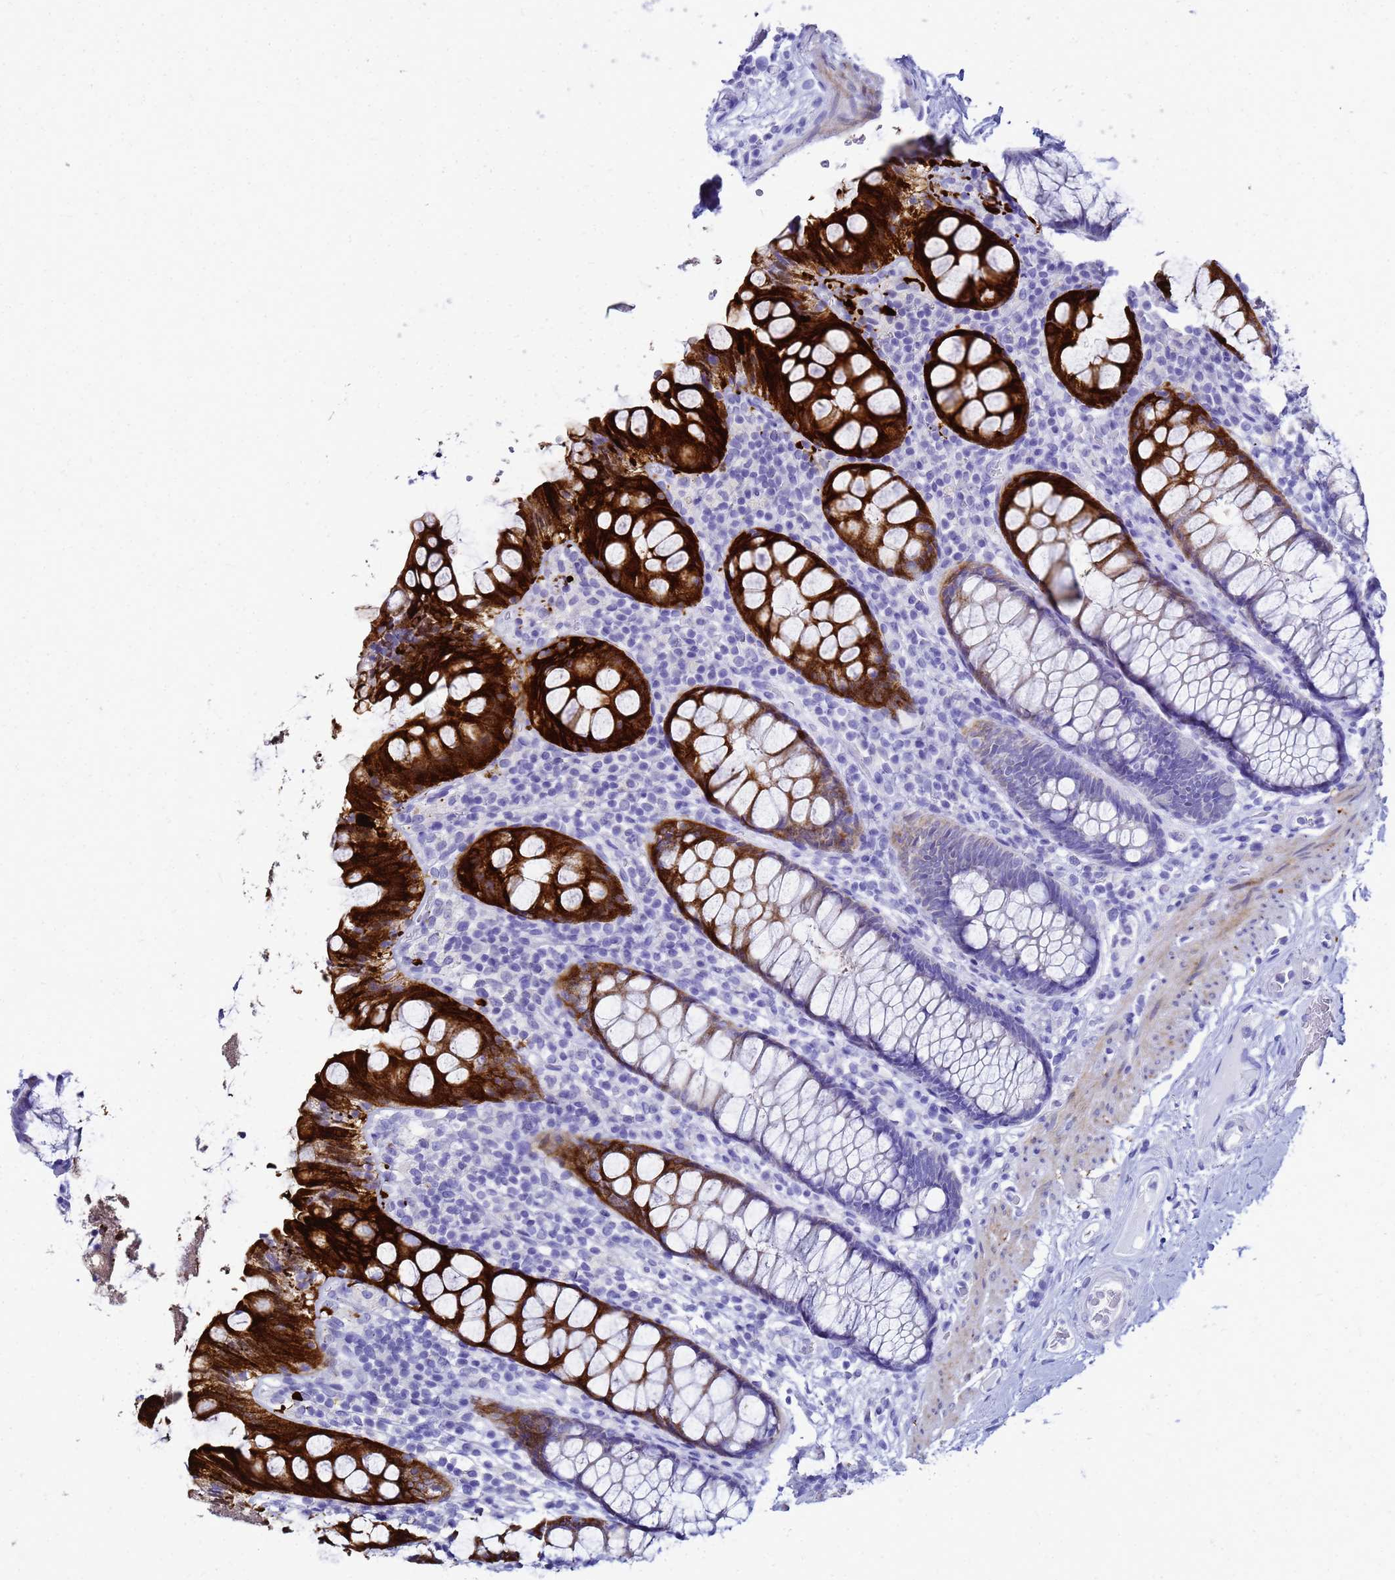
{"staining": {"intensity": "strong", "quantity": "25%-75%", "location": "cytoplasmic/membranous"}, "tissue": "rectum", "cell_type": "Glandular cells", "image_type": "normal", "snomed": [{"axis": "morphology", "description": "Normal tissue, NOS"}, {"axis": "topography", "description": "Rectum"}], "caption": "Benign rectum reveals strong cytoplasmic/membranous positivity in about 25%-75% of glandular cells, visualized by immunohistochemistry.", "gene": "CKB", "patient": {"sex": "male", "age": 83}}